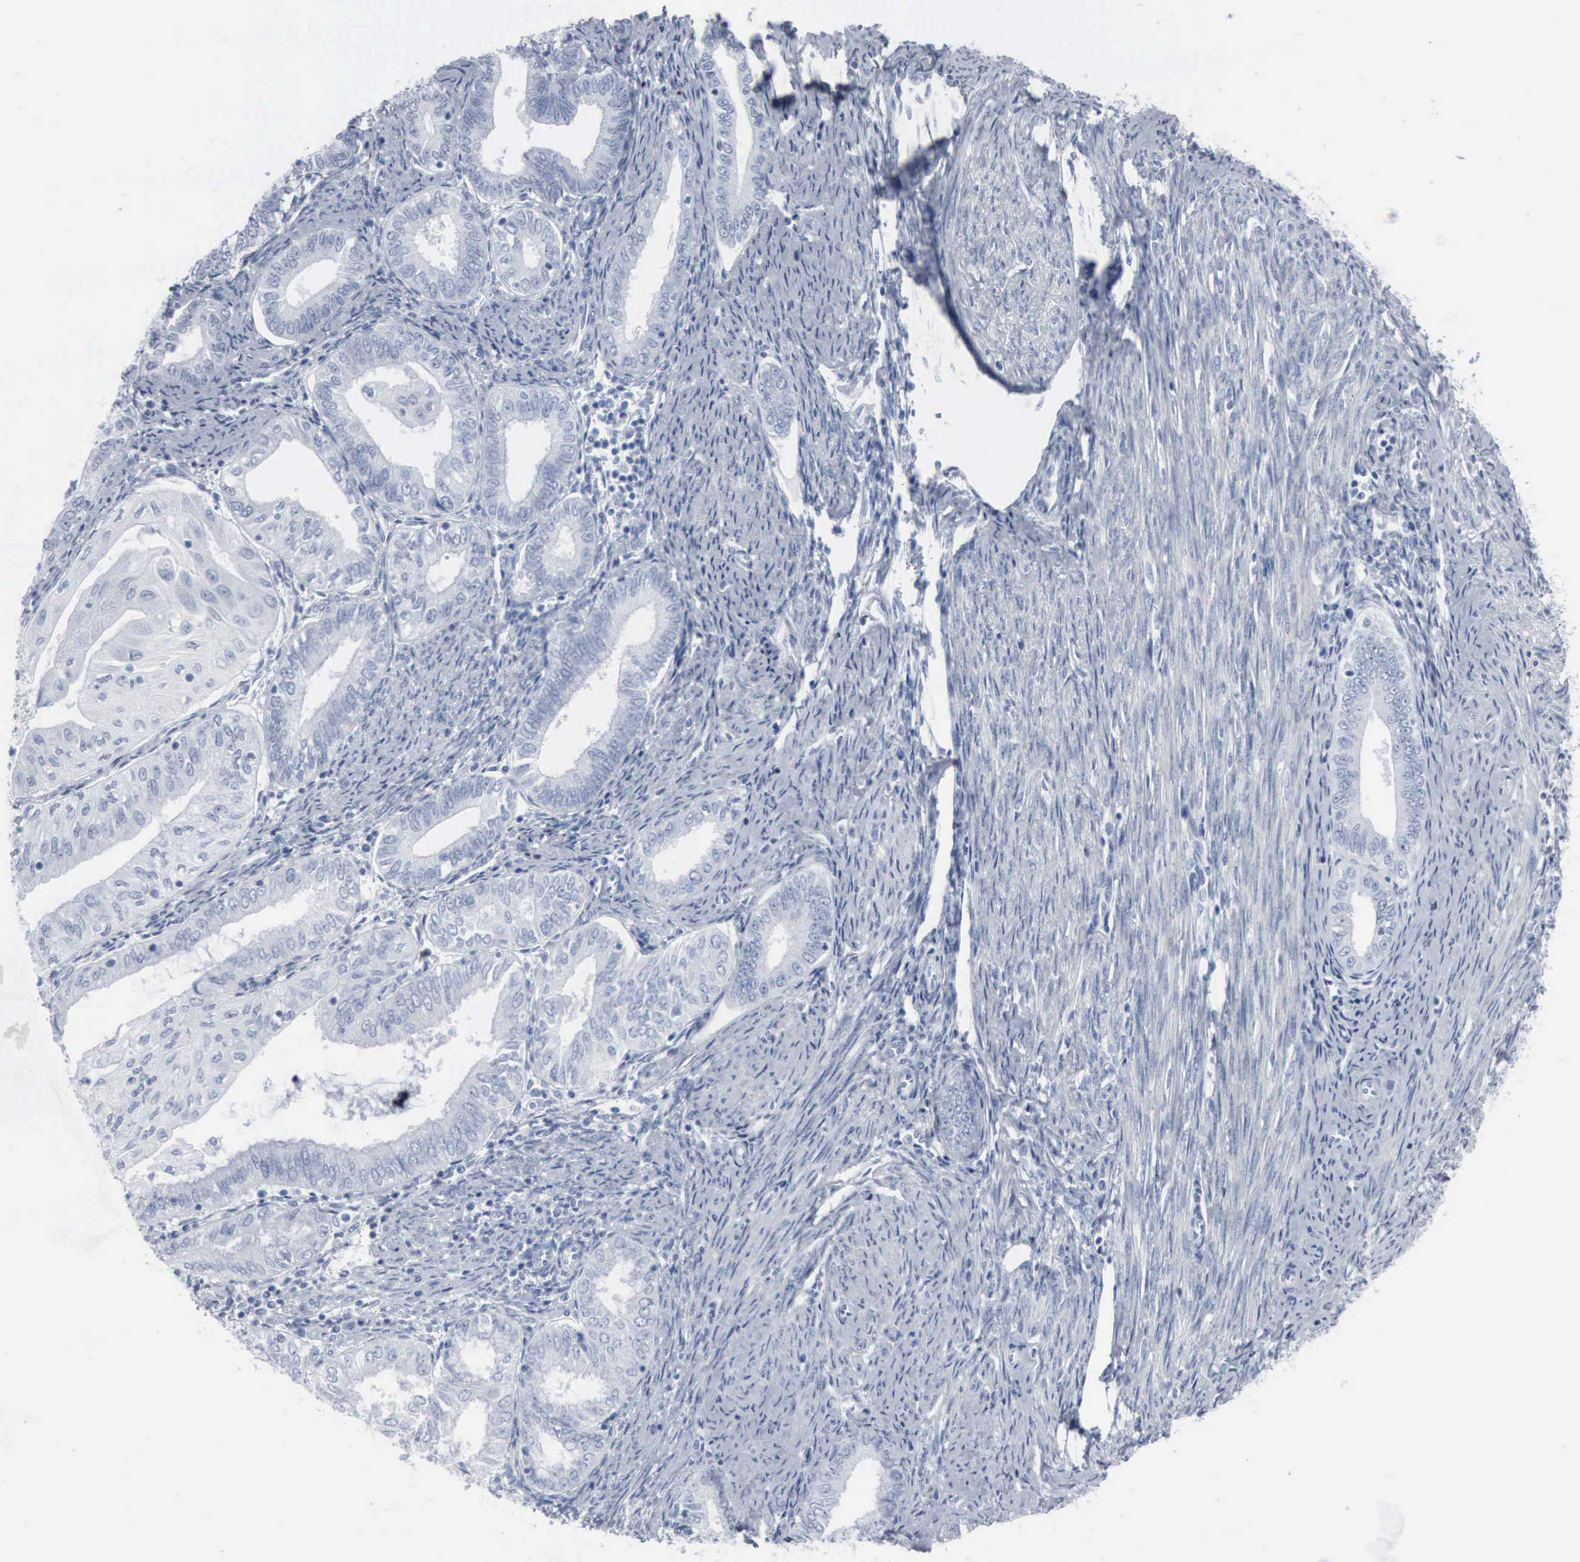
{"staining": {"intensity": "negative", "quantity": "none", "location": "none"}, "tissue": "endometrial cancer", "cell_type": "Tumor cells", "image_type": "cancer", "snomed": [{"axis": "morphology", "description": "Adenocarcinoma, NOS"}, {"axis": "topography", "description": "Endometrium"}], "caption": "Protein analysis of endometrial cancer (adenocarcinoma) shows no significant staining in tumor cells.", "gene": "DMD", "patient": {"sex": "female", "age": 55}}